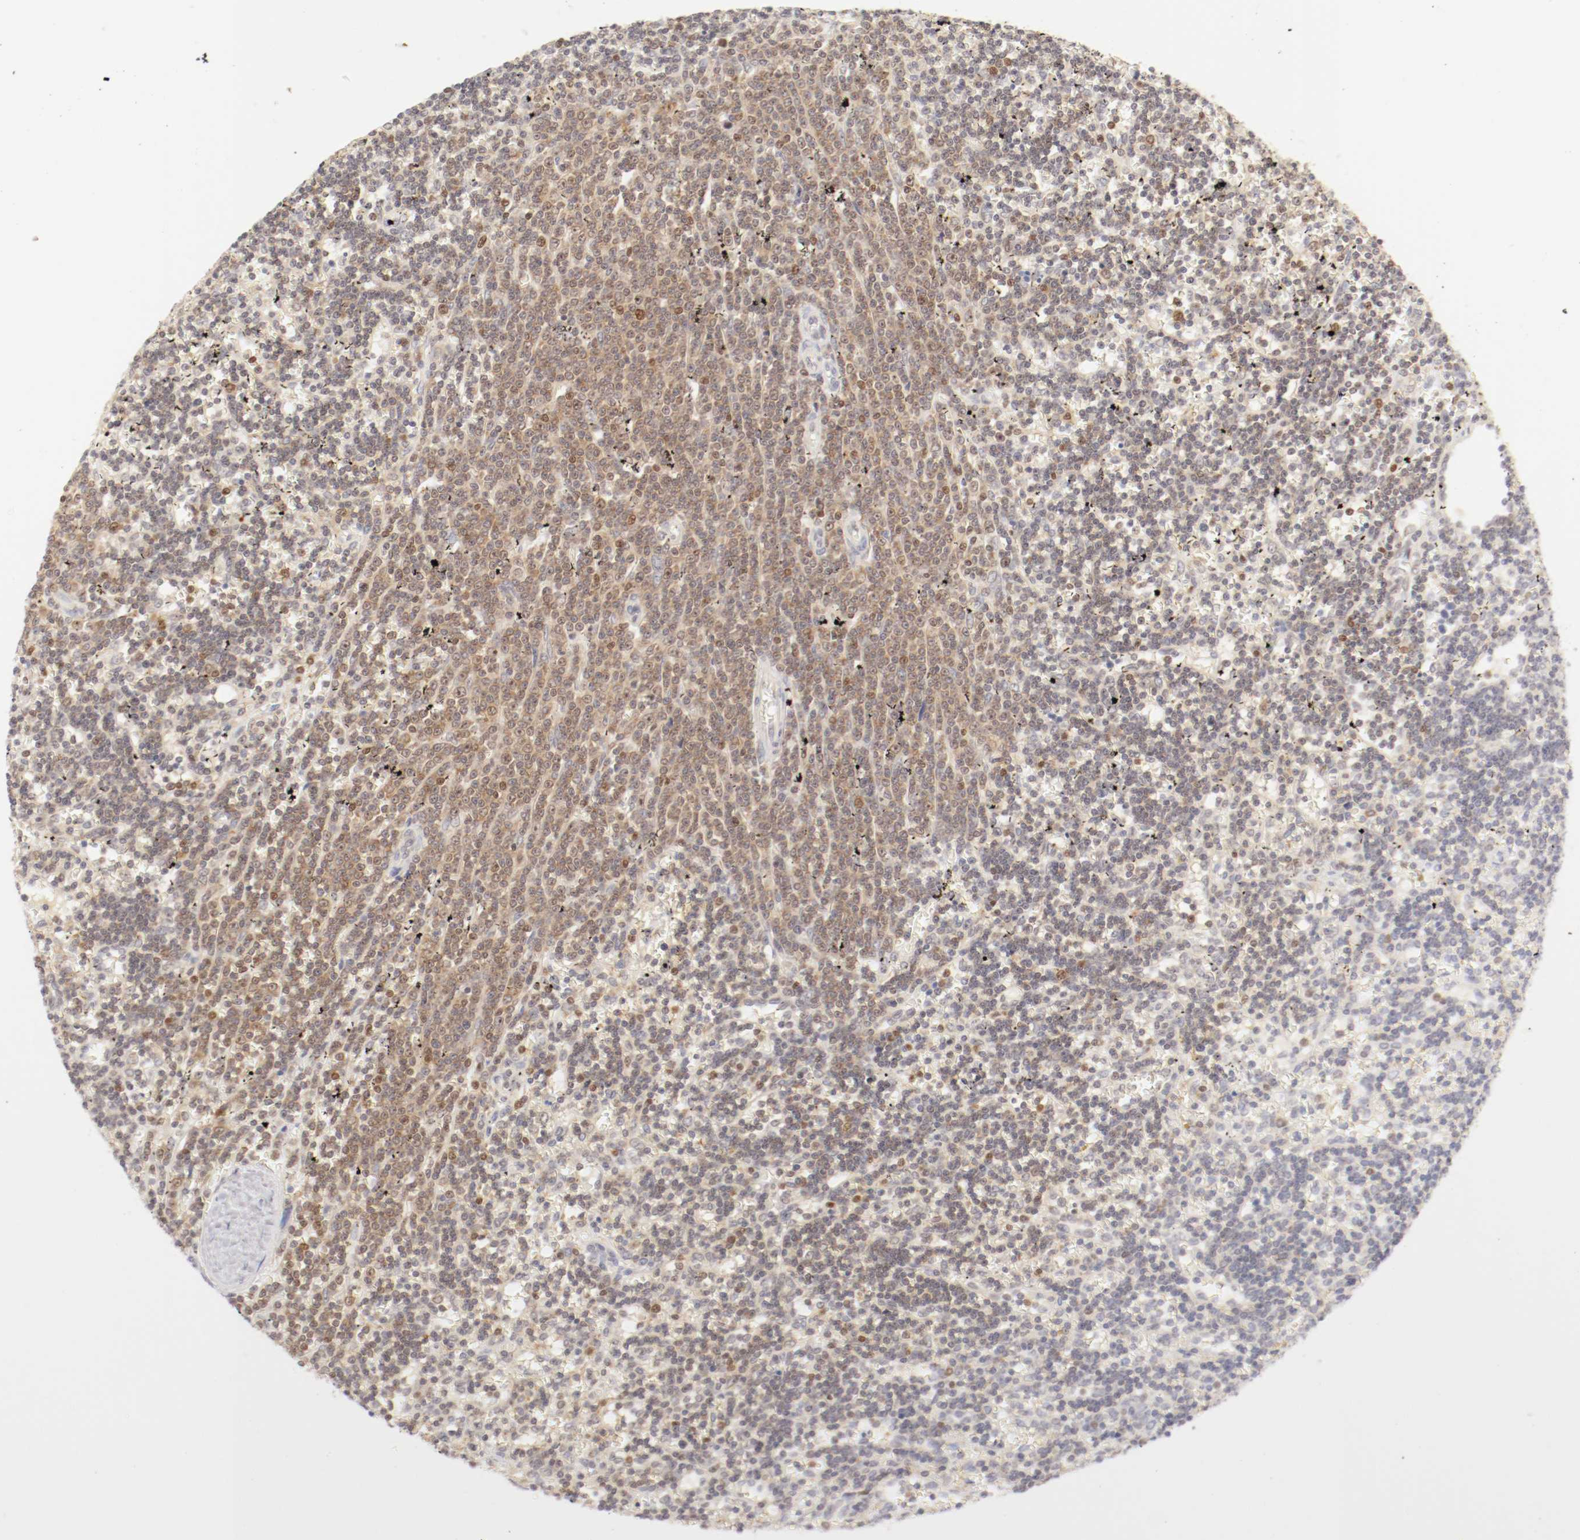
{"staining": {"intensity": "moderate", "quantity": ">75%", "location": "cytoplasmic/membranous,nuclear"}, "tissue": "lymphoma", "cell_type": "Tumor cells", "image_type": "cancer", "snomed": [{"axis": "morphology", "description": "Malignant lymphoma, non-Hodgkin's type, Low grade"}, {"axis": "topography", "description": "Spleen"}], "caption": "Tumor cells reveal moderate cytoplasmic/membranous and nuclear staining in approximately >75% of cells in malignant lymphoma, non-Hodgkin's type (low-grade).", "gene": "KIF2A", "patient": {"sex": "male", "age": 60}}